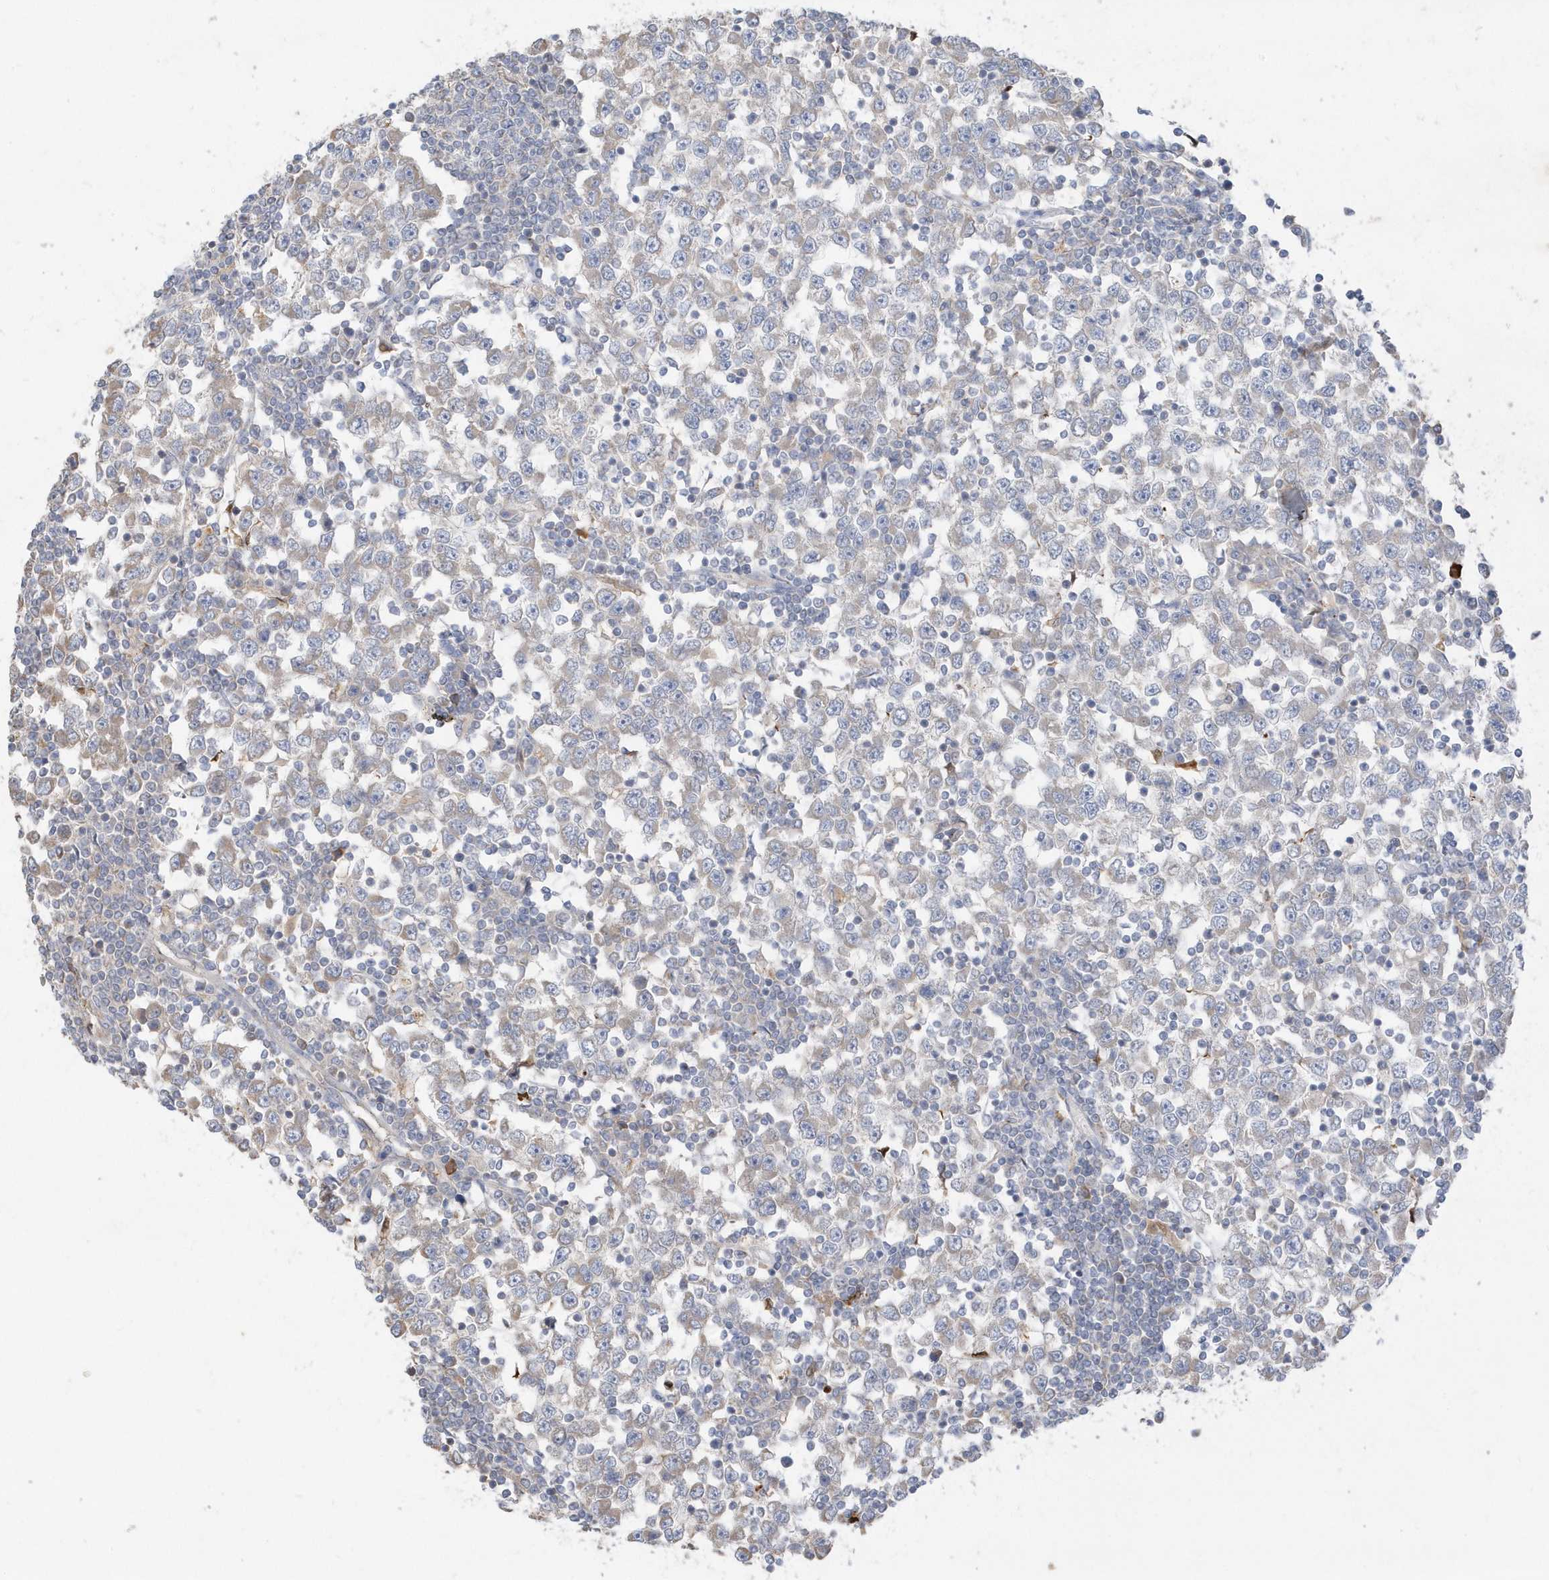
{"staining": {"intensity": "negative", "quantity": "none", "location": "none"}, "tissue": "testis cancer", "cell_type": "Tumor cells", "image_type": "cancer", "snomed": [{"axis": "morphology", "description": "Seminoma, NOS"}, {"axis": "topography", "description": "Testis"}], "caption": "The micrograph reveals no staining of tumor cells in testis cancer.", "gene": "DPP9", "patient": {"sex": "male", "age": 65}}